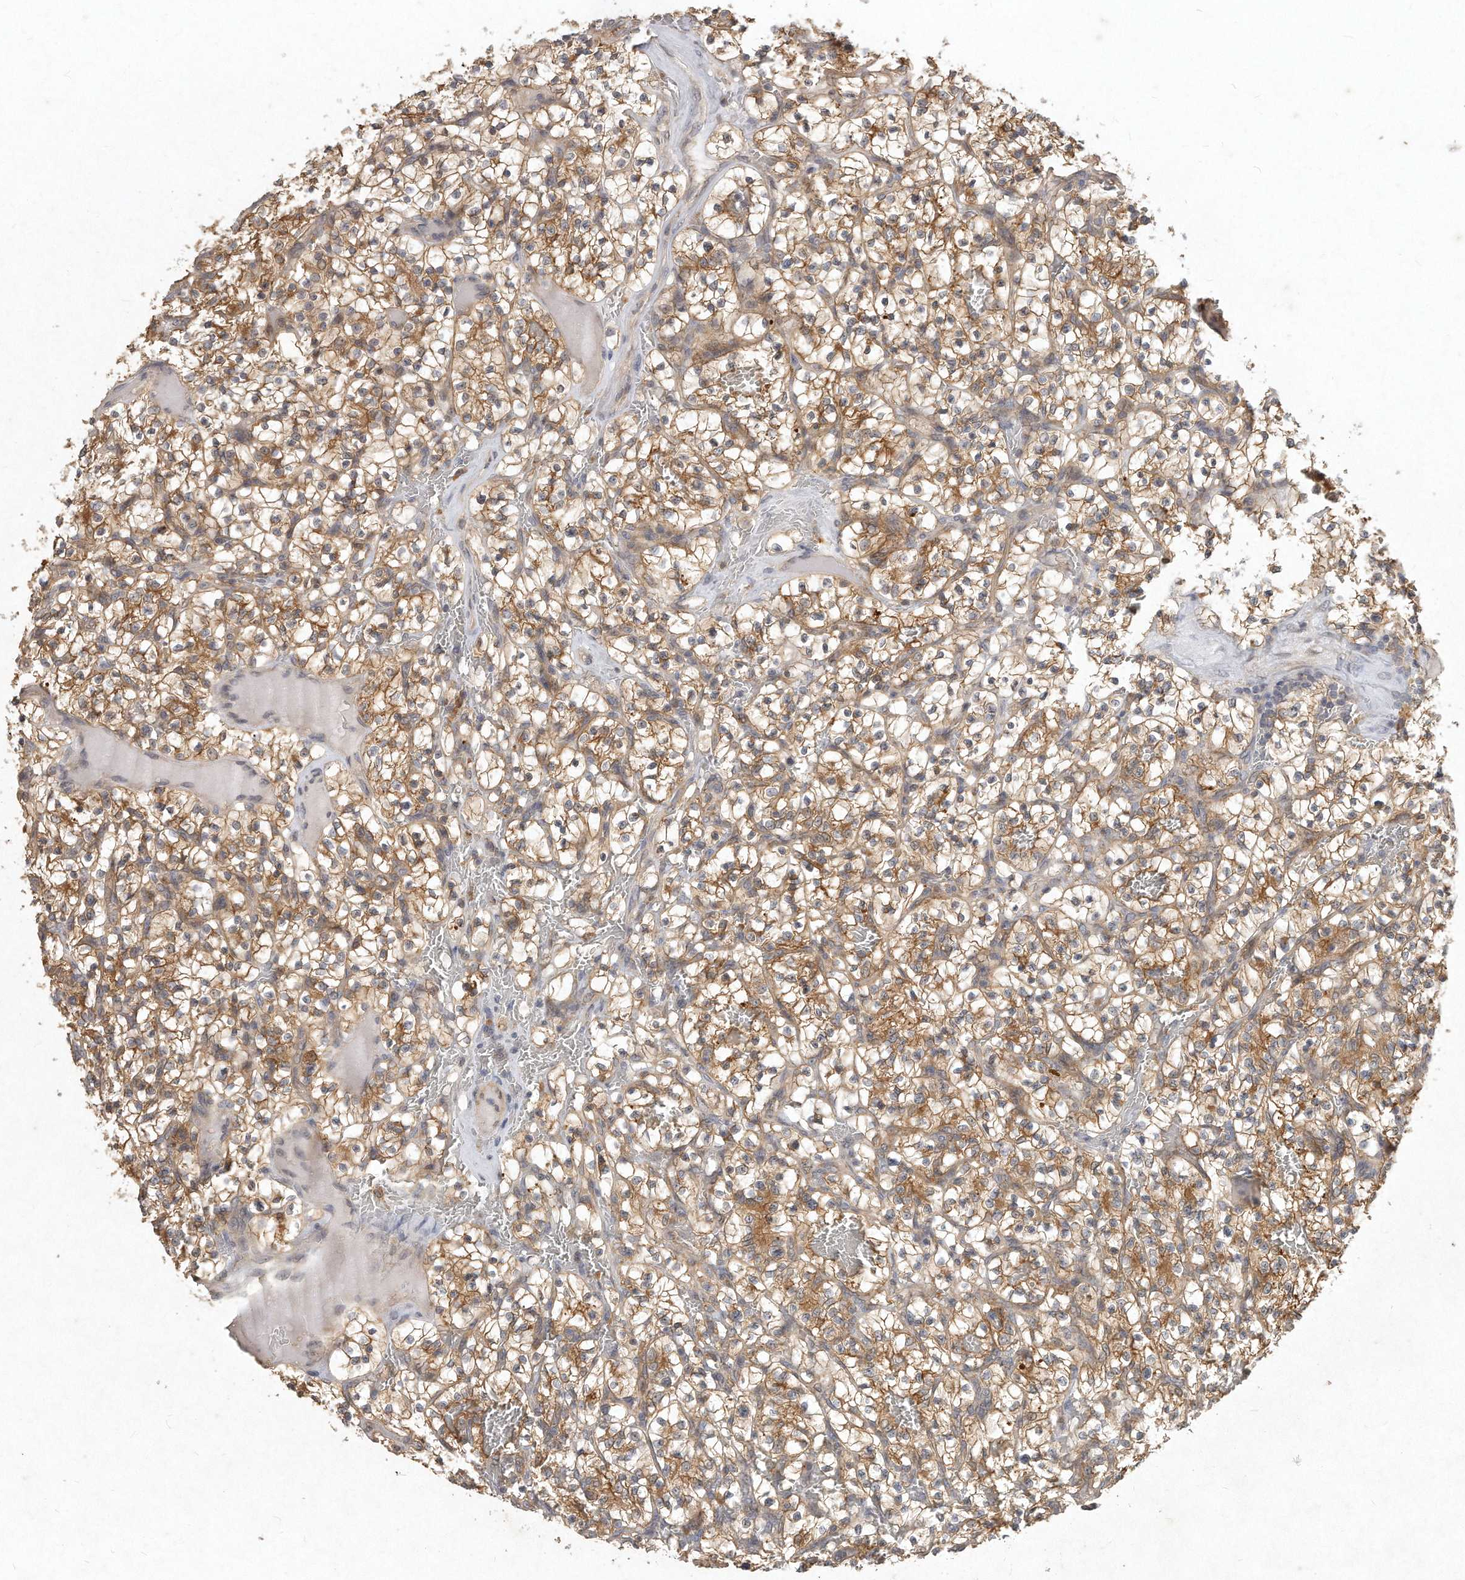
{"staining": {"intensity": "moderate", "quantity": ">75%", "location": "cytoplasmic/membranous"}, "tissue": "renal cancer", "cell_type": "Tumor cells", "image_type": "cancer", "snomed": [{"axis": "morphology", "description": "Adenocarcinoma, NOS"}, {"axis": "topography", "description": "Kidney"}], "caption": "Renal cancer tissue demonstrates moderate cytoplasmic/membranous expression in about >75% of tumor cells", "gene": "LGALS8", "patient": {"sex": "female", "age": 57}}